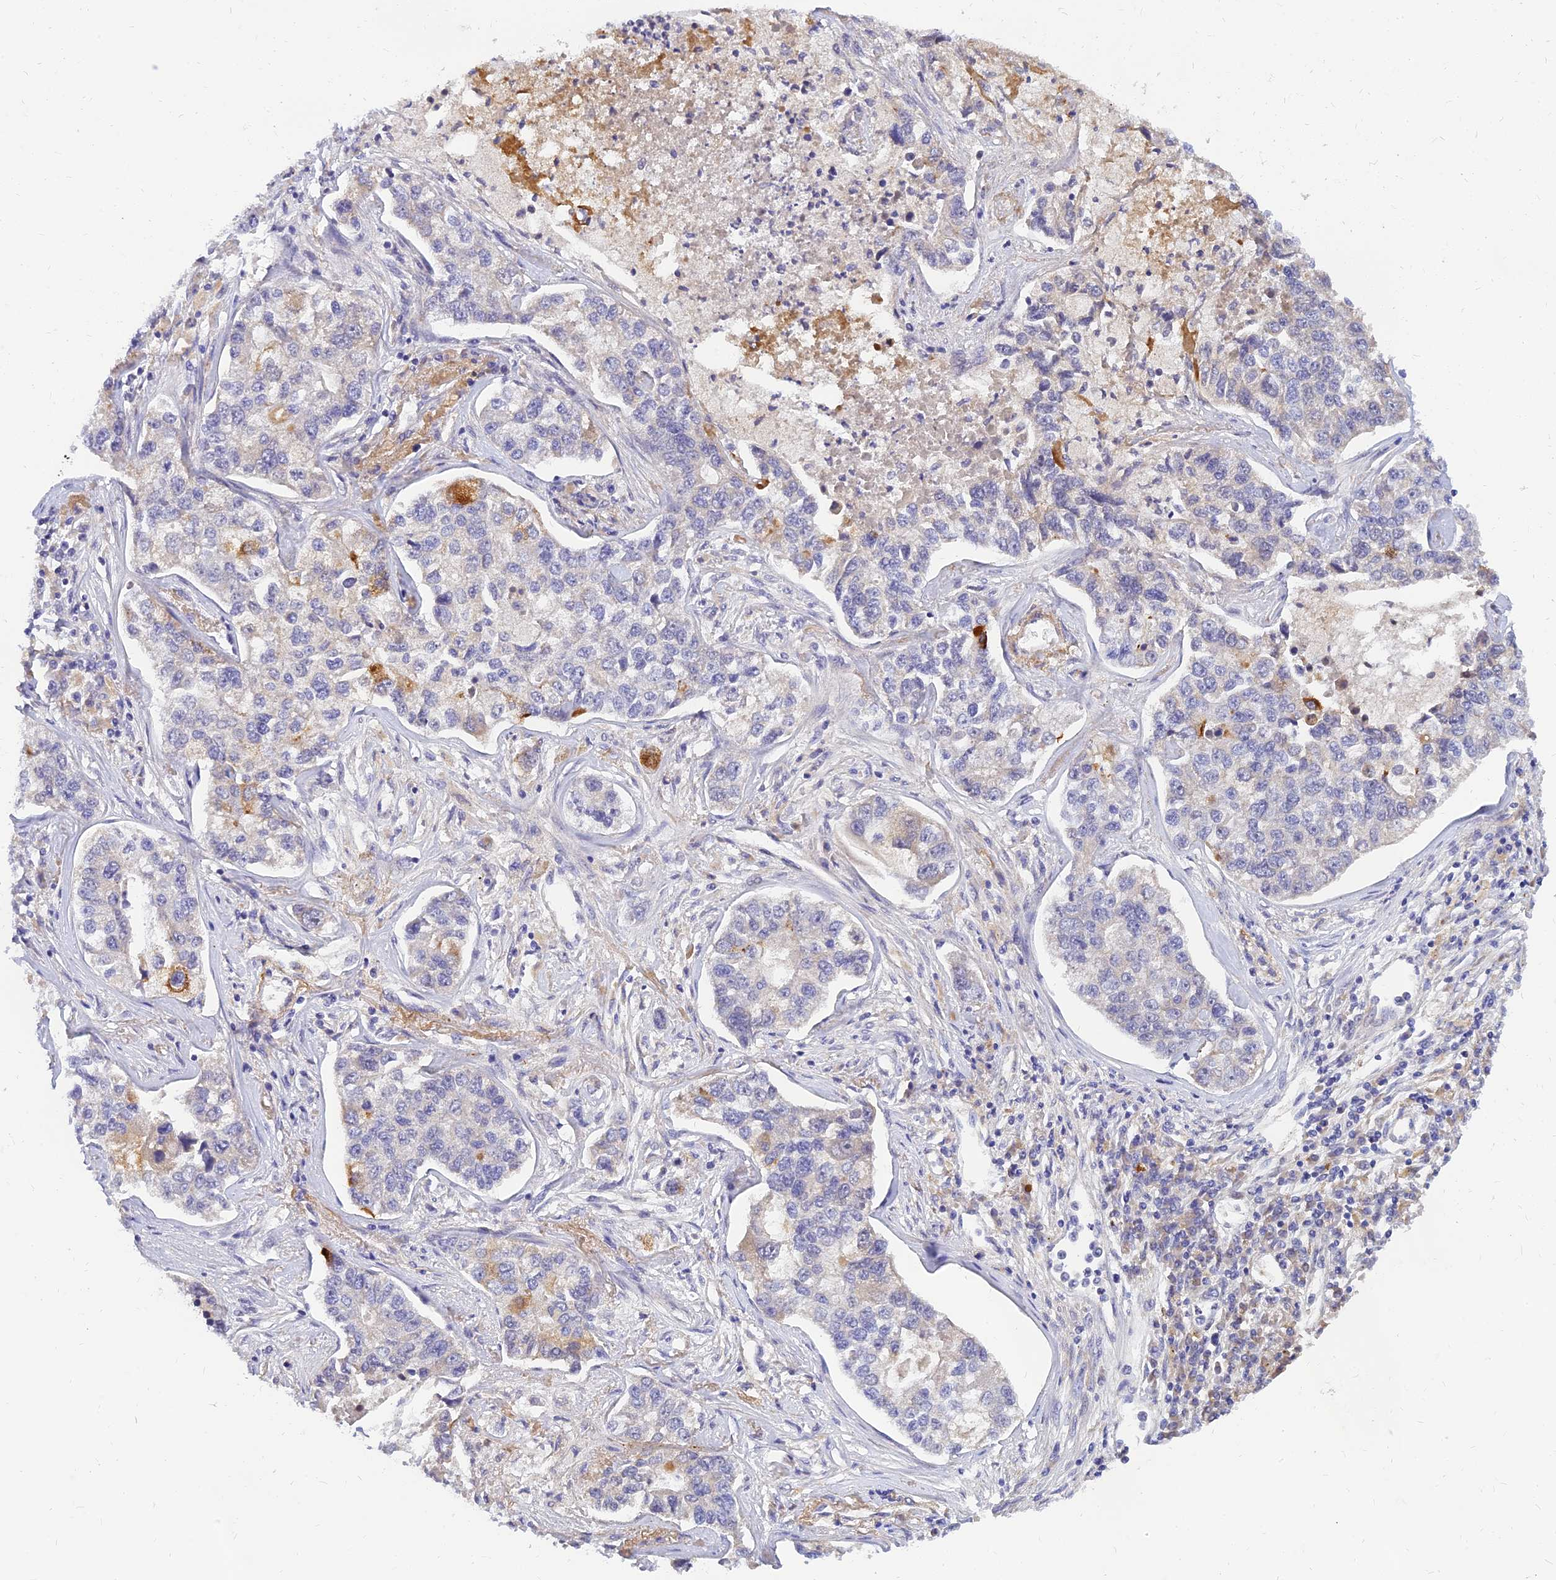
{"staining": {"intensity": "weak", "quantity": "<25%", "location": "cytoplasmic/membranous"}, "tissue": "lung cancer", "cell_type": "Tumor cells", "image_type": "cancer", "snomed": [{"axis": "morphology", "description": "Adenocarcinoma, NOS"}, {"axis": "topography", "description": "Lung"}], "caption": "Lung adenocarcinoma was stained to show a protein in brown. There is no significant expression in tumor cells. (Immunohistochemistry (ihc), brightfield microscopy, high magnification).", "gene": "ANKS4B", "patient": {"sex": "male", "age": 49}}